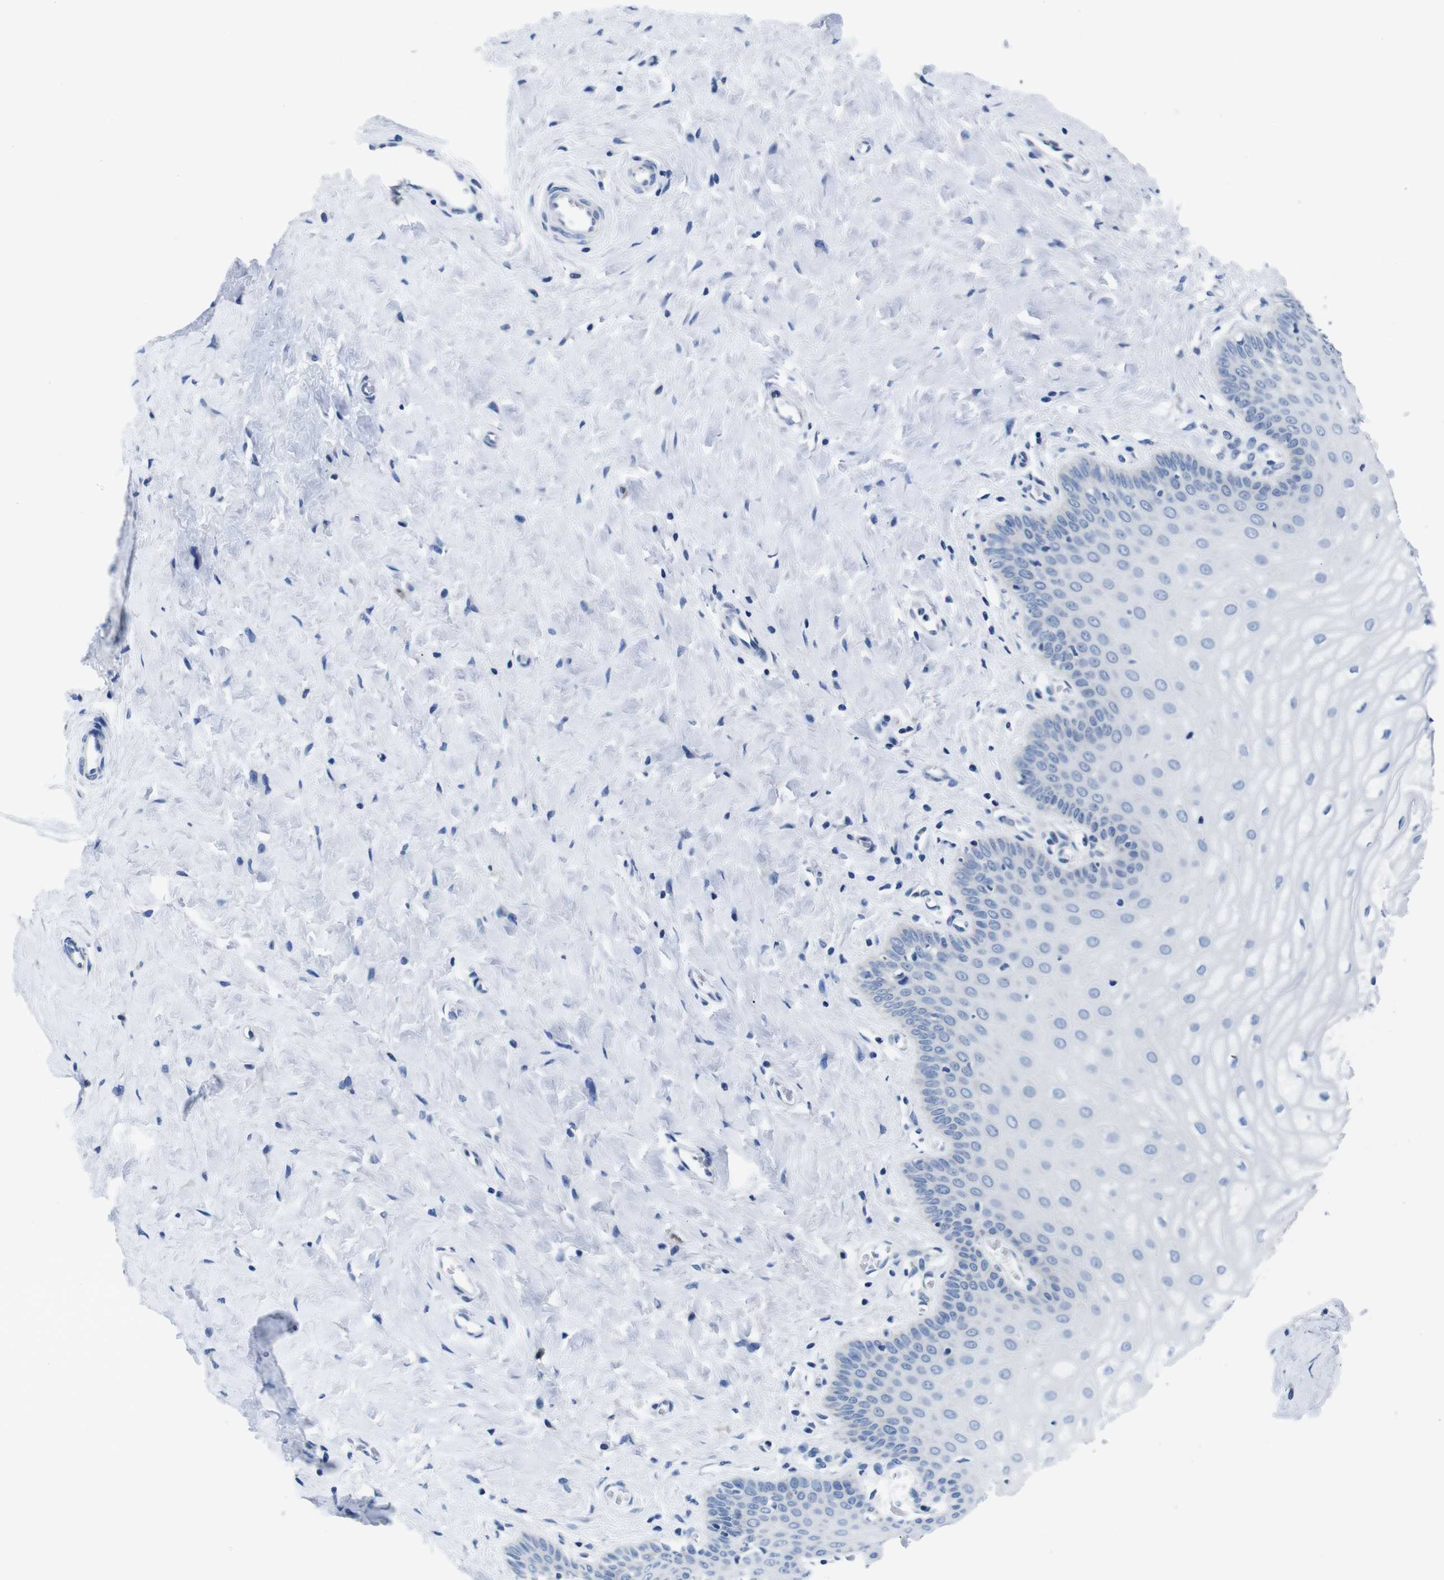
{"staining": {"intensity": "negative", "quantity": "none", "location": "none"}, "tissue": "cervix", "cell_type": "Squamous epithelial cells", "image_type": "normal", "snomed": [{"axis": "morphology", "description": "Normal tissue, NOS"}, {"axis": "topography", "description": "Cervix"}], "caption": "This histopathology image is of unremarkable cervix stained with immunohistochemistry to label a protein in brown with the nuclei are counter-stained blue. There is no positivity in squamous epithelial cells. (DAB (3,3'-diaminobenzidine) immunohistochemistry (IHC) with hematoxylin counter stain).", "gene": "SNX19", "patient": {"sex": "female", "age": 55}}